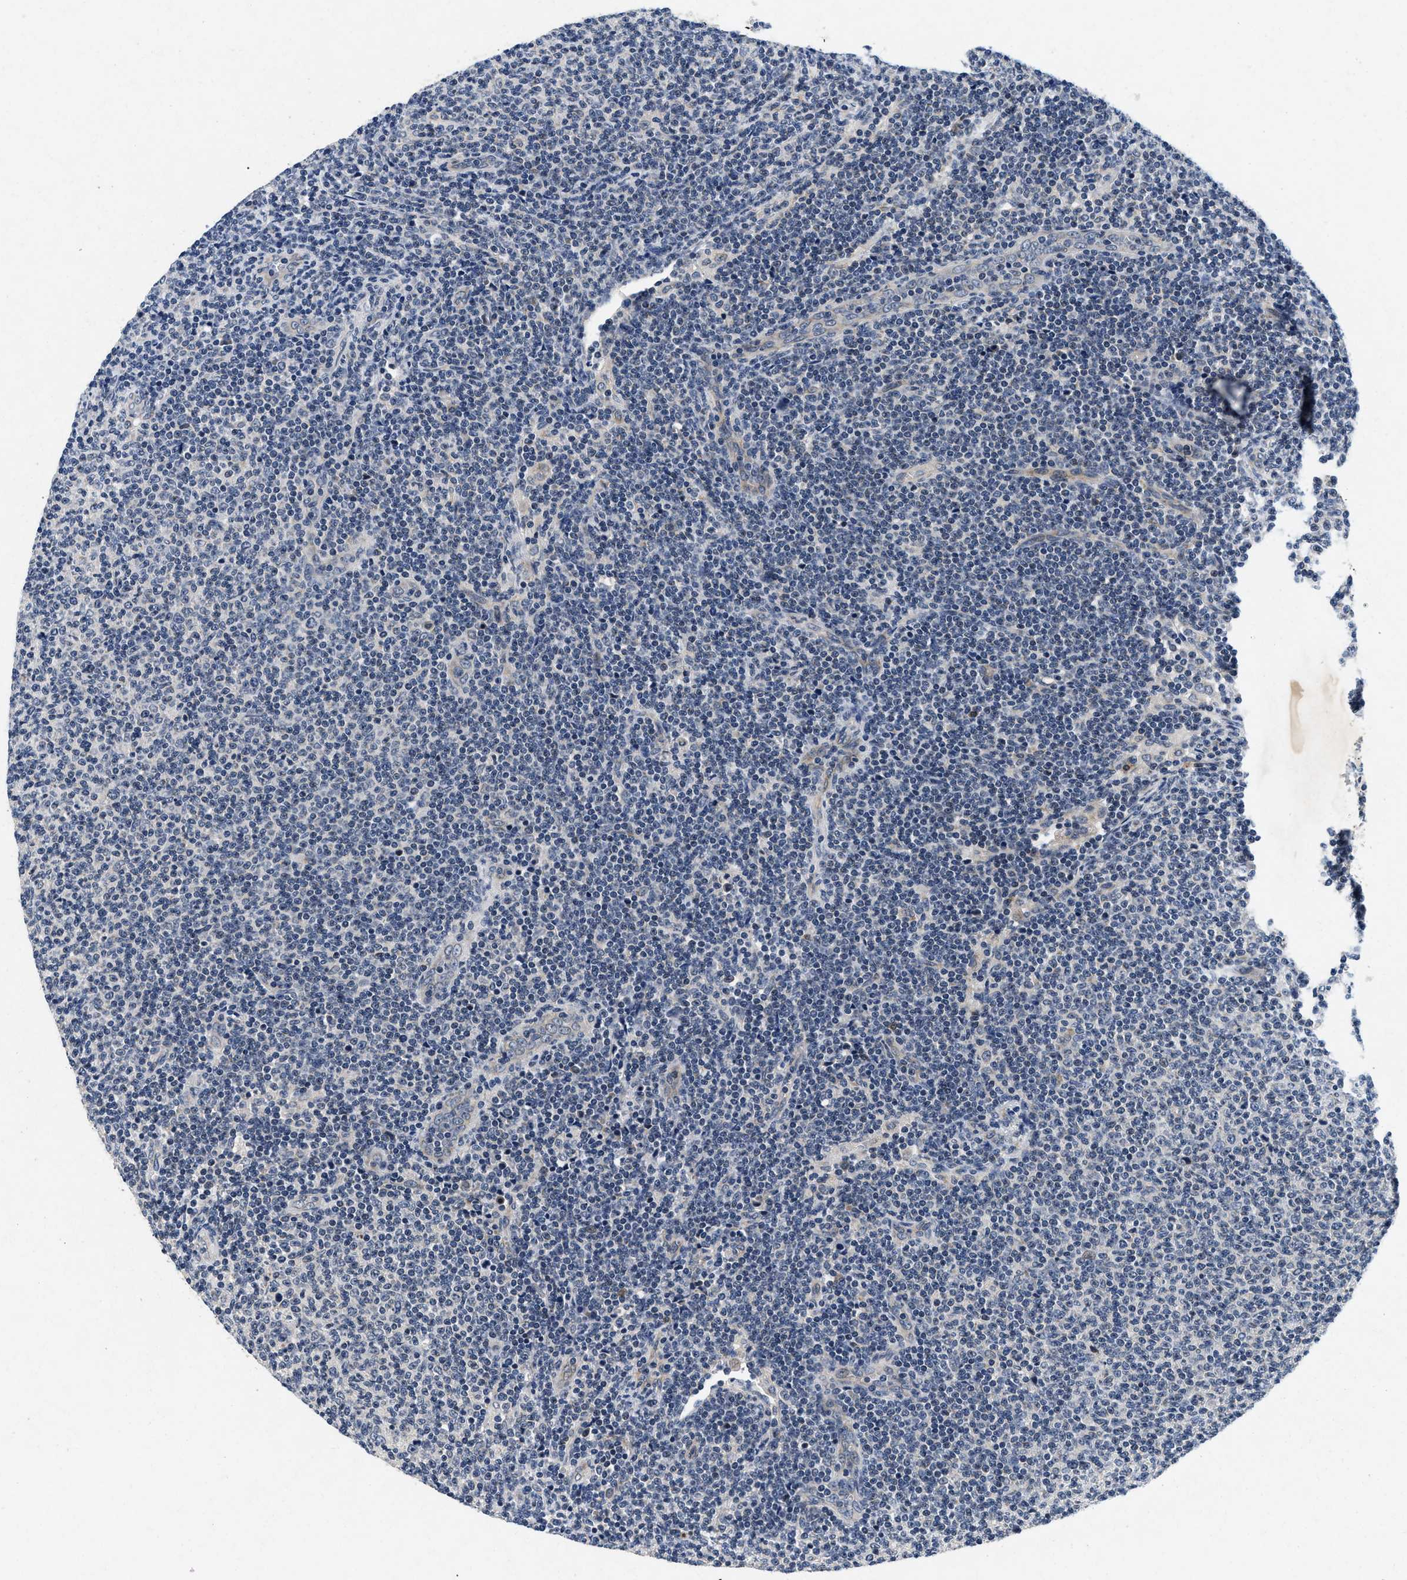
{"staining": {"intensity": "negative", "quantity": "none", "location": "none"}, "tissue": "lymphoma", "cell_type": "Tumor cells", "image_type": "cancer", "snomed": [{"axis": "morphology", "description": "Malignant lymphoma, non-Hodgkin's type, Low grade"}, {"axis": "topography", "description": "Lymph node"}], "caption": "This is an IHC photomicrograph of human low-grade malignant lymphoma, non-Hodgkin's type. There is no expression in tumor cells.", "gene": "PDP1", "patient": {"sex": "male", "age": 66}}